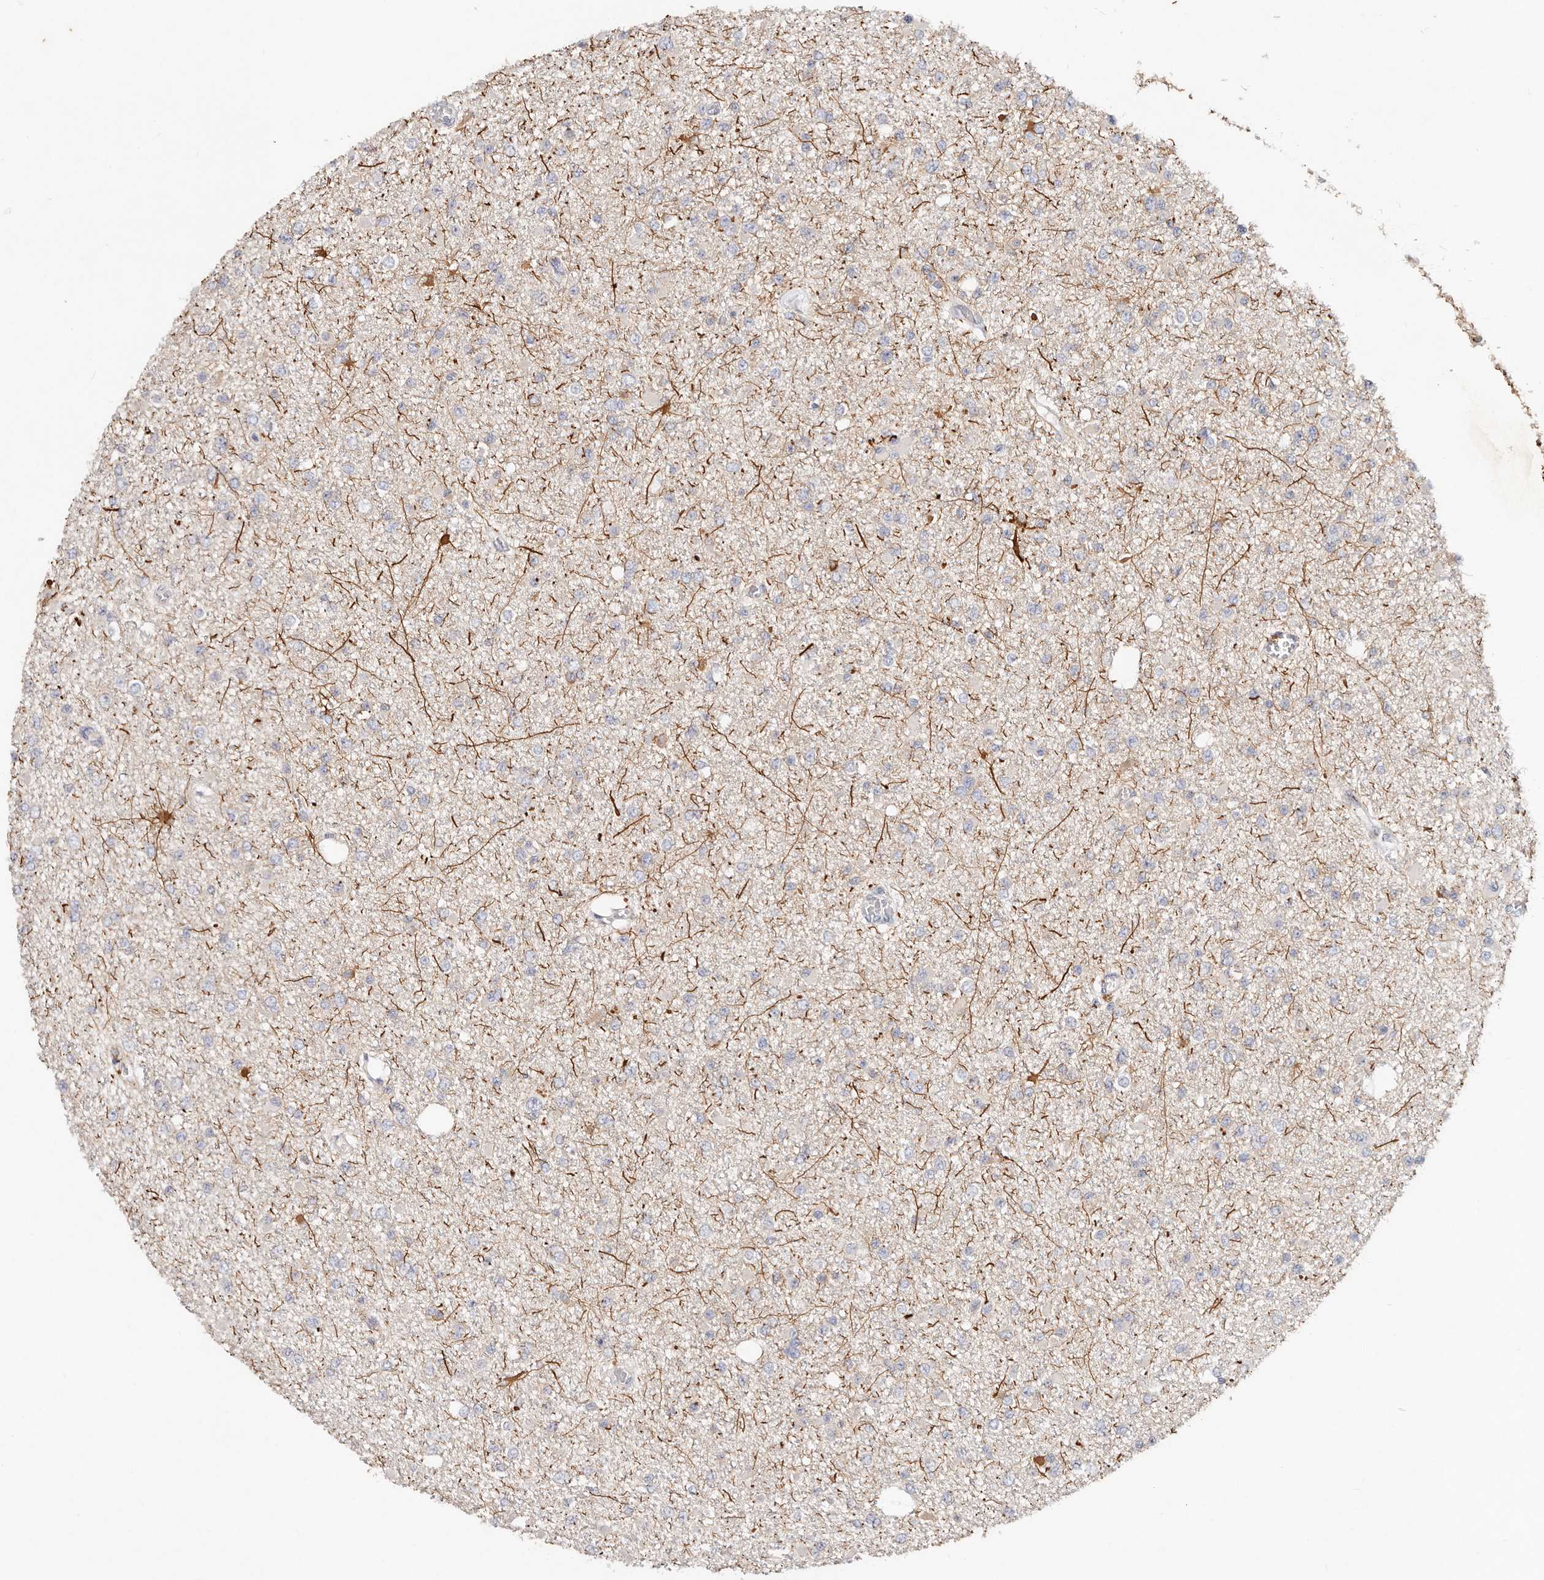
{"staining": {"intensity": "negative", "quantity": "none", "location": "none"}, "tissue": "glioma", "cell_type": "Tumor cells", "image_type": "cancer", "snomed": [{"axis": "morphology", "description": "Glioma, malignant, Low grade"}, {"axis": "topography", "description": "Brain"}], "caption": "Immunohistochemical staining of glioma shows no significant positivity in tumor cells. (DAB immunohistochemistry (IHC), high magnification).", "gene": "VIPAS39", "patient": {"sex": "female", "age": 22}}